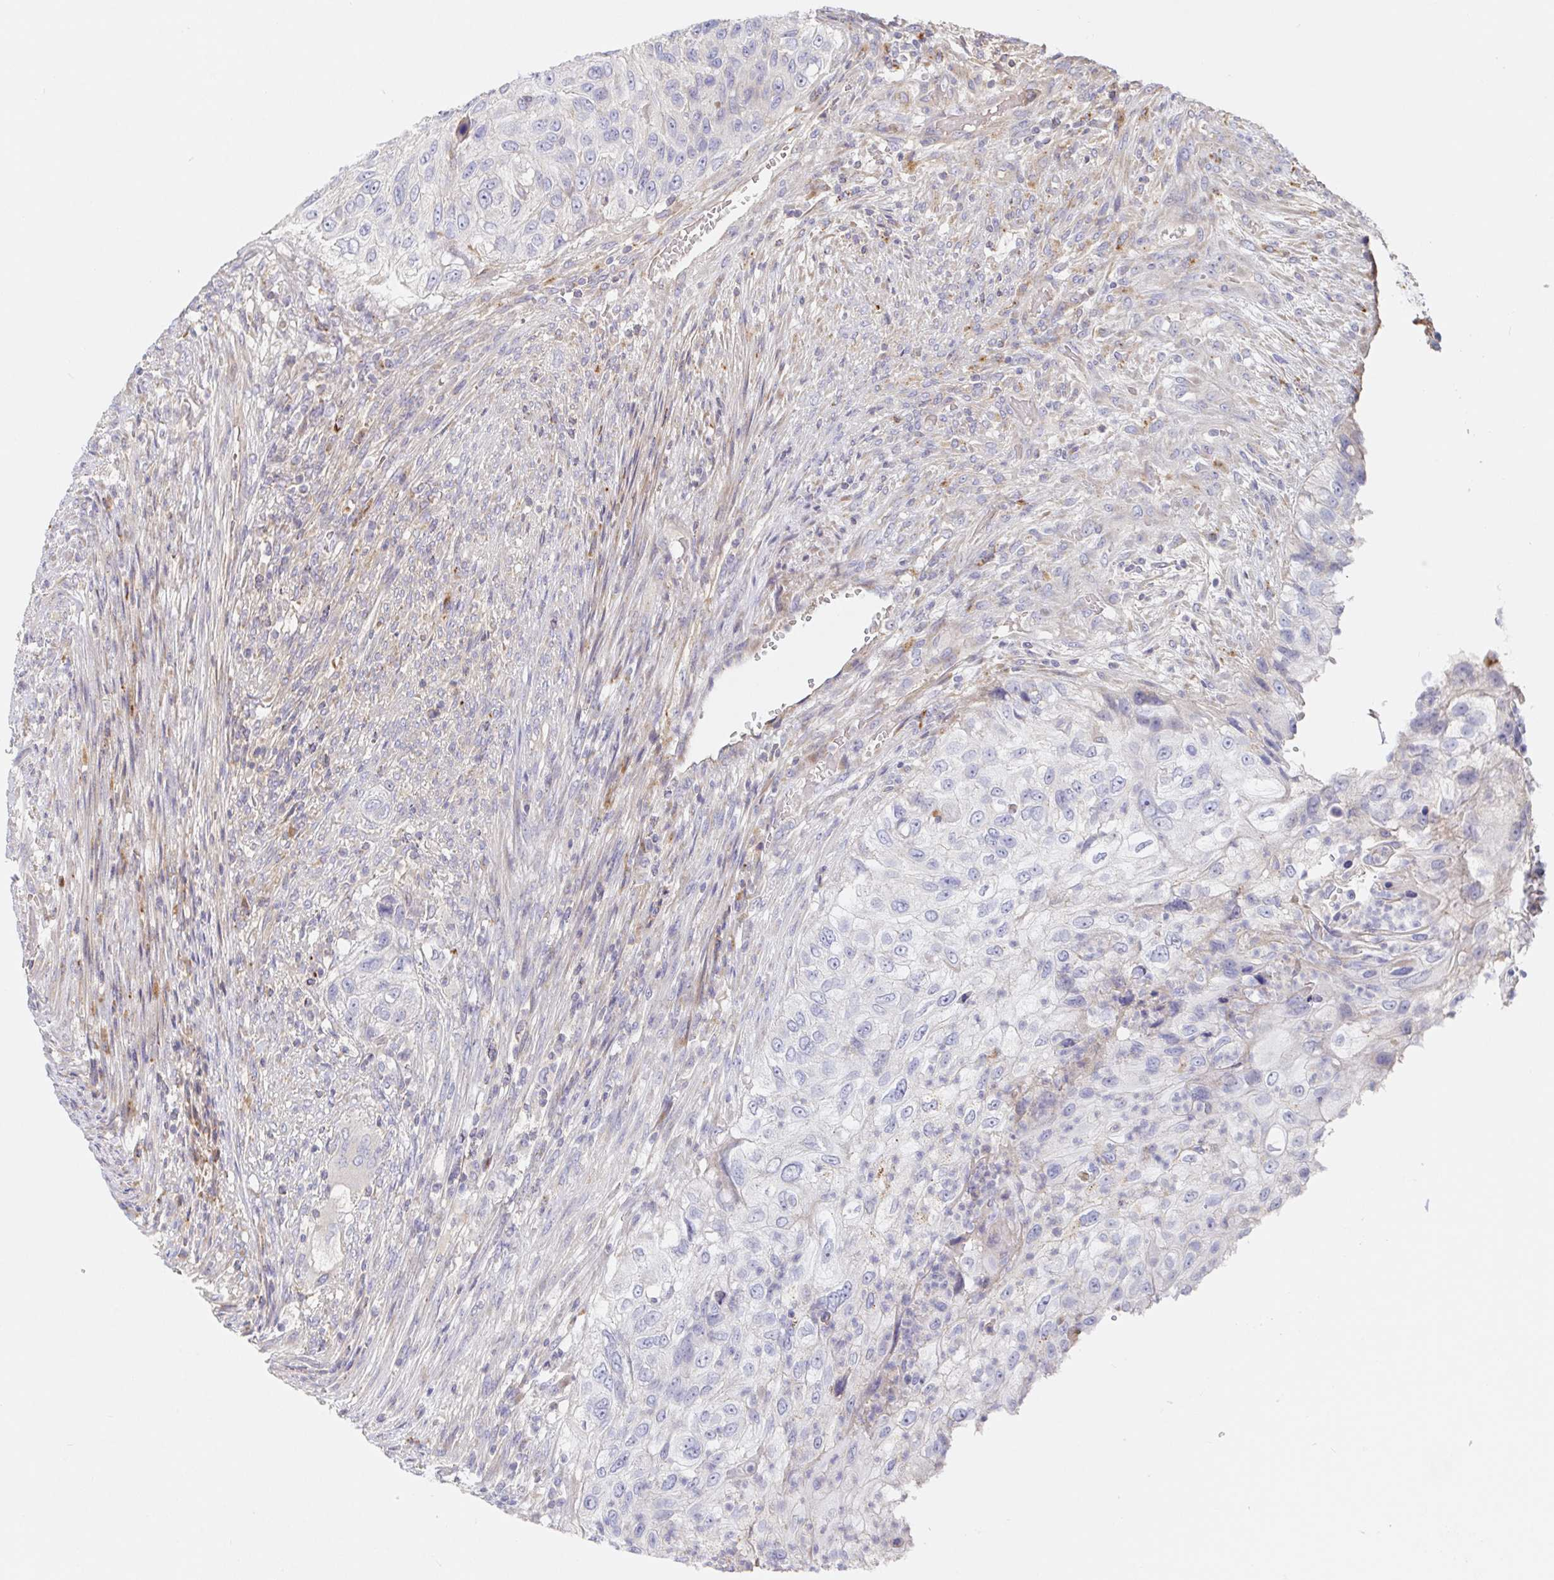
{"staining": {"intensity": "negative", "quantity": "none", "location": "none"}, "tissue": "urothelial cancer", "cell_type": "Tumor cells", "image_type": "cancer", "snomed": [{"axis": "morphology", "description": "Urothelial carcinoma, High grade"}, {"axis": "topography", "description": "Urinary bladder"}], "caption": "The photomicrograph exhibits no significant expression in tumor cells of urothelial cancer. (Stains: DAB IHC with hematoxylin counter stain, Microscopy: brightfield microscopy at high magnification).", "gene": "IRAK2", "patient": {"sex": "female", "age": 60}}